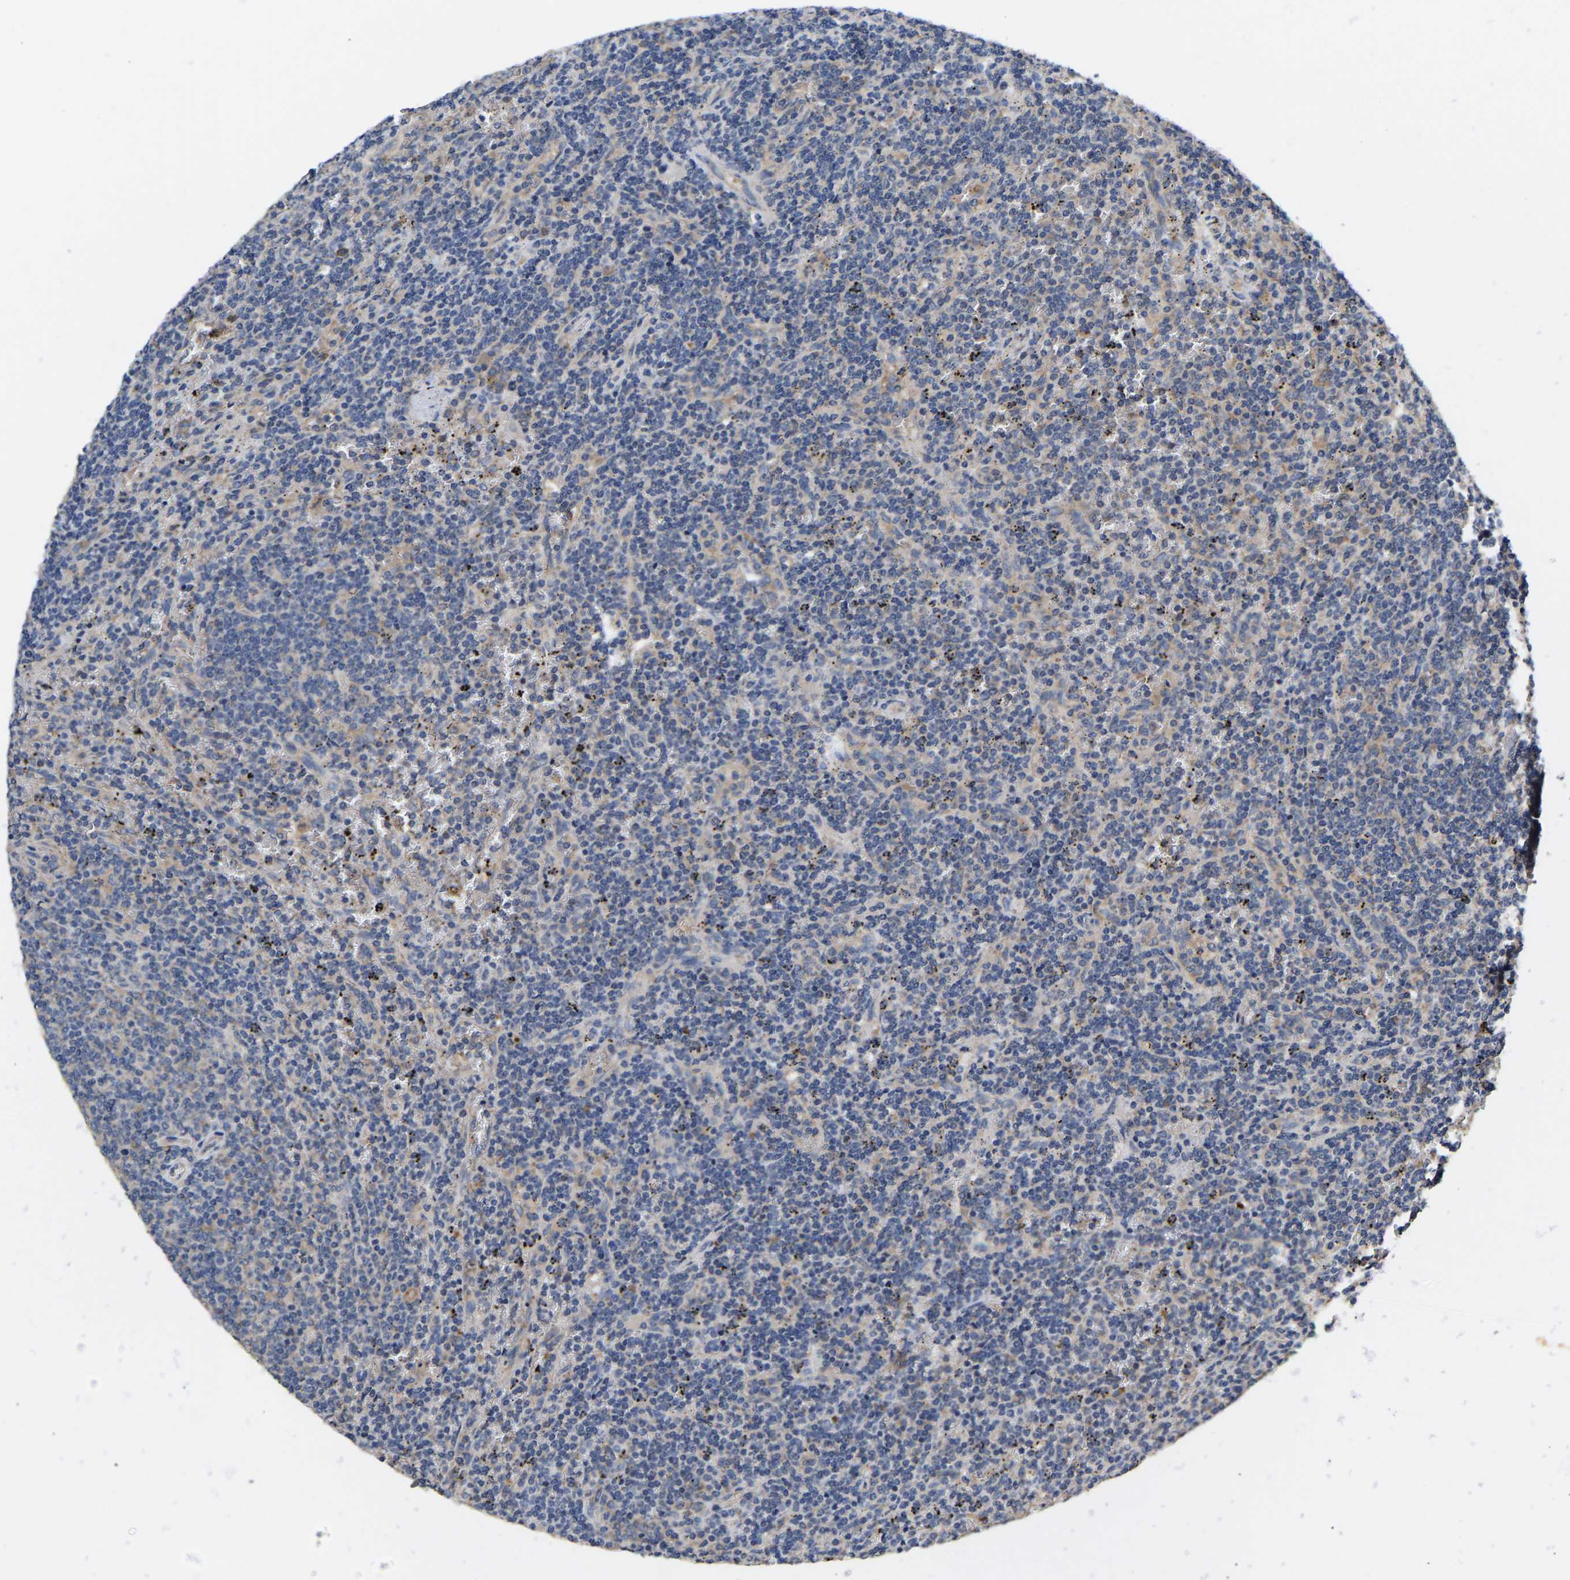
{"staining": {"intensity": "negative", "quantity": "none", "location": "none"}, "tissue": "lymphoma", "cell_type": "Tumor cells", "image_type": "cancer", "snomed": [{"axis": "morphology", "description": "Malignant lymphoma, non-Hodgkin's type, Low grade"}, {"axis": "topography", "description": "Spleen"}], "caption": "IHC photomicrograph of human malignant lymphoma, non-Hodgkin's type (low-grade) stained for a protein (brown), which exhibits no expression in tumor cells.", "gene": "AIMP2", "patient": {"sex": "female", "age": 50}}